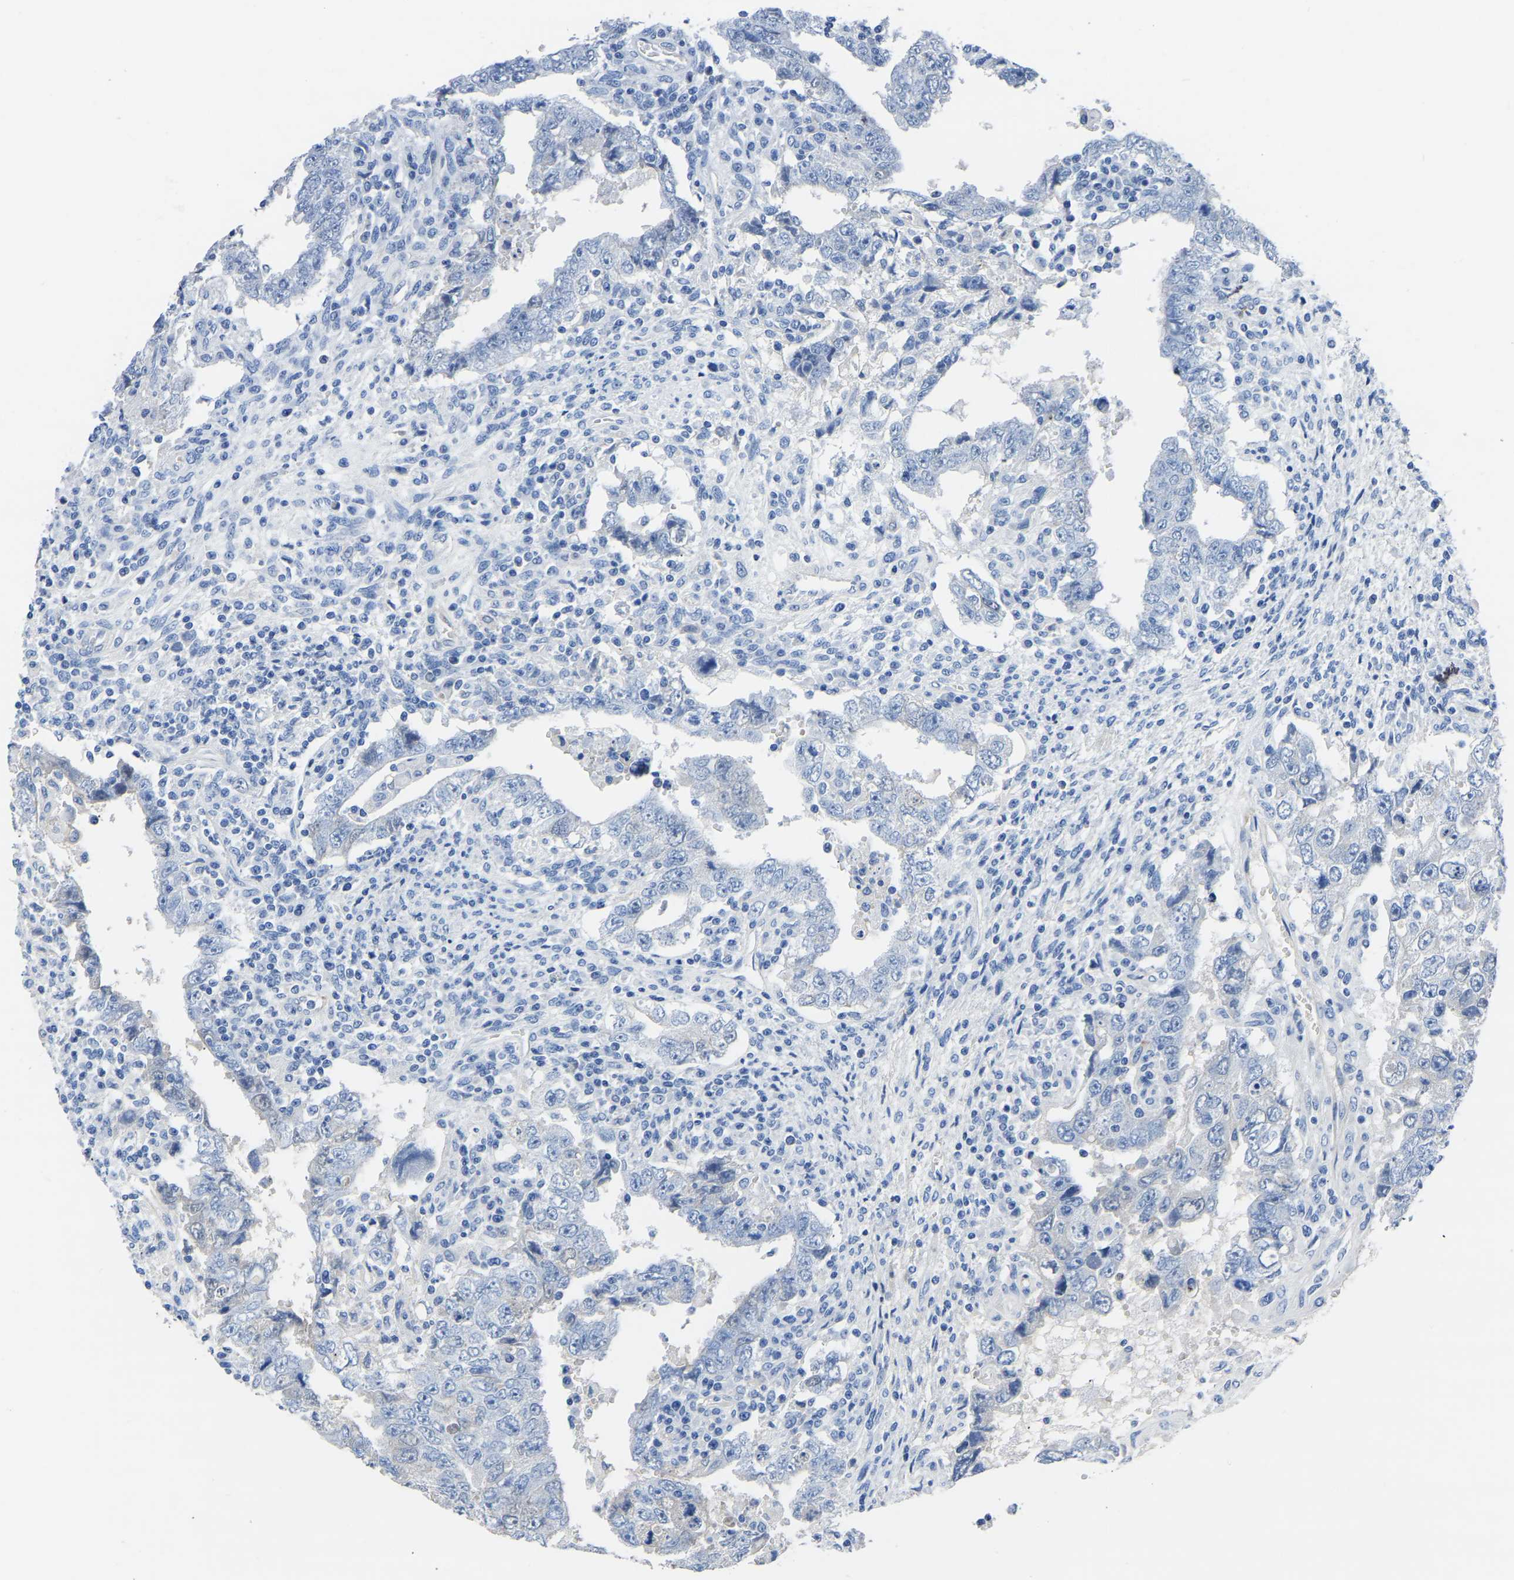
{"staining": {"intensity": "negative", "quantity": "none", "location": "none"}, "tissue": "testis cancer", "cell_type": "Tumor cells", "image_type": "cancer", "snomed": [{"axis": "morphology", "description": "Carcinoma, Embryonal, NOS"}, {"axis": "topography", "description": "Testis"}], "caption": "Testis embryonal carcinoma stained for a protein using IHC exhibits no expression tumor cells.", "gene": "SLC45A3", "patient": {"sex": "male", "age": 26}}